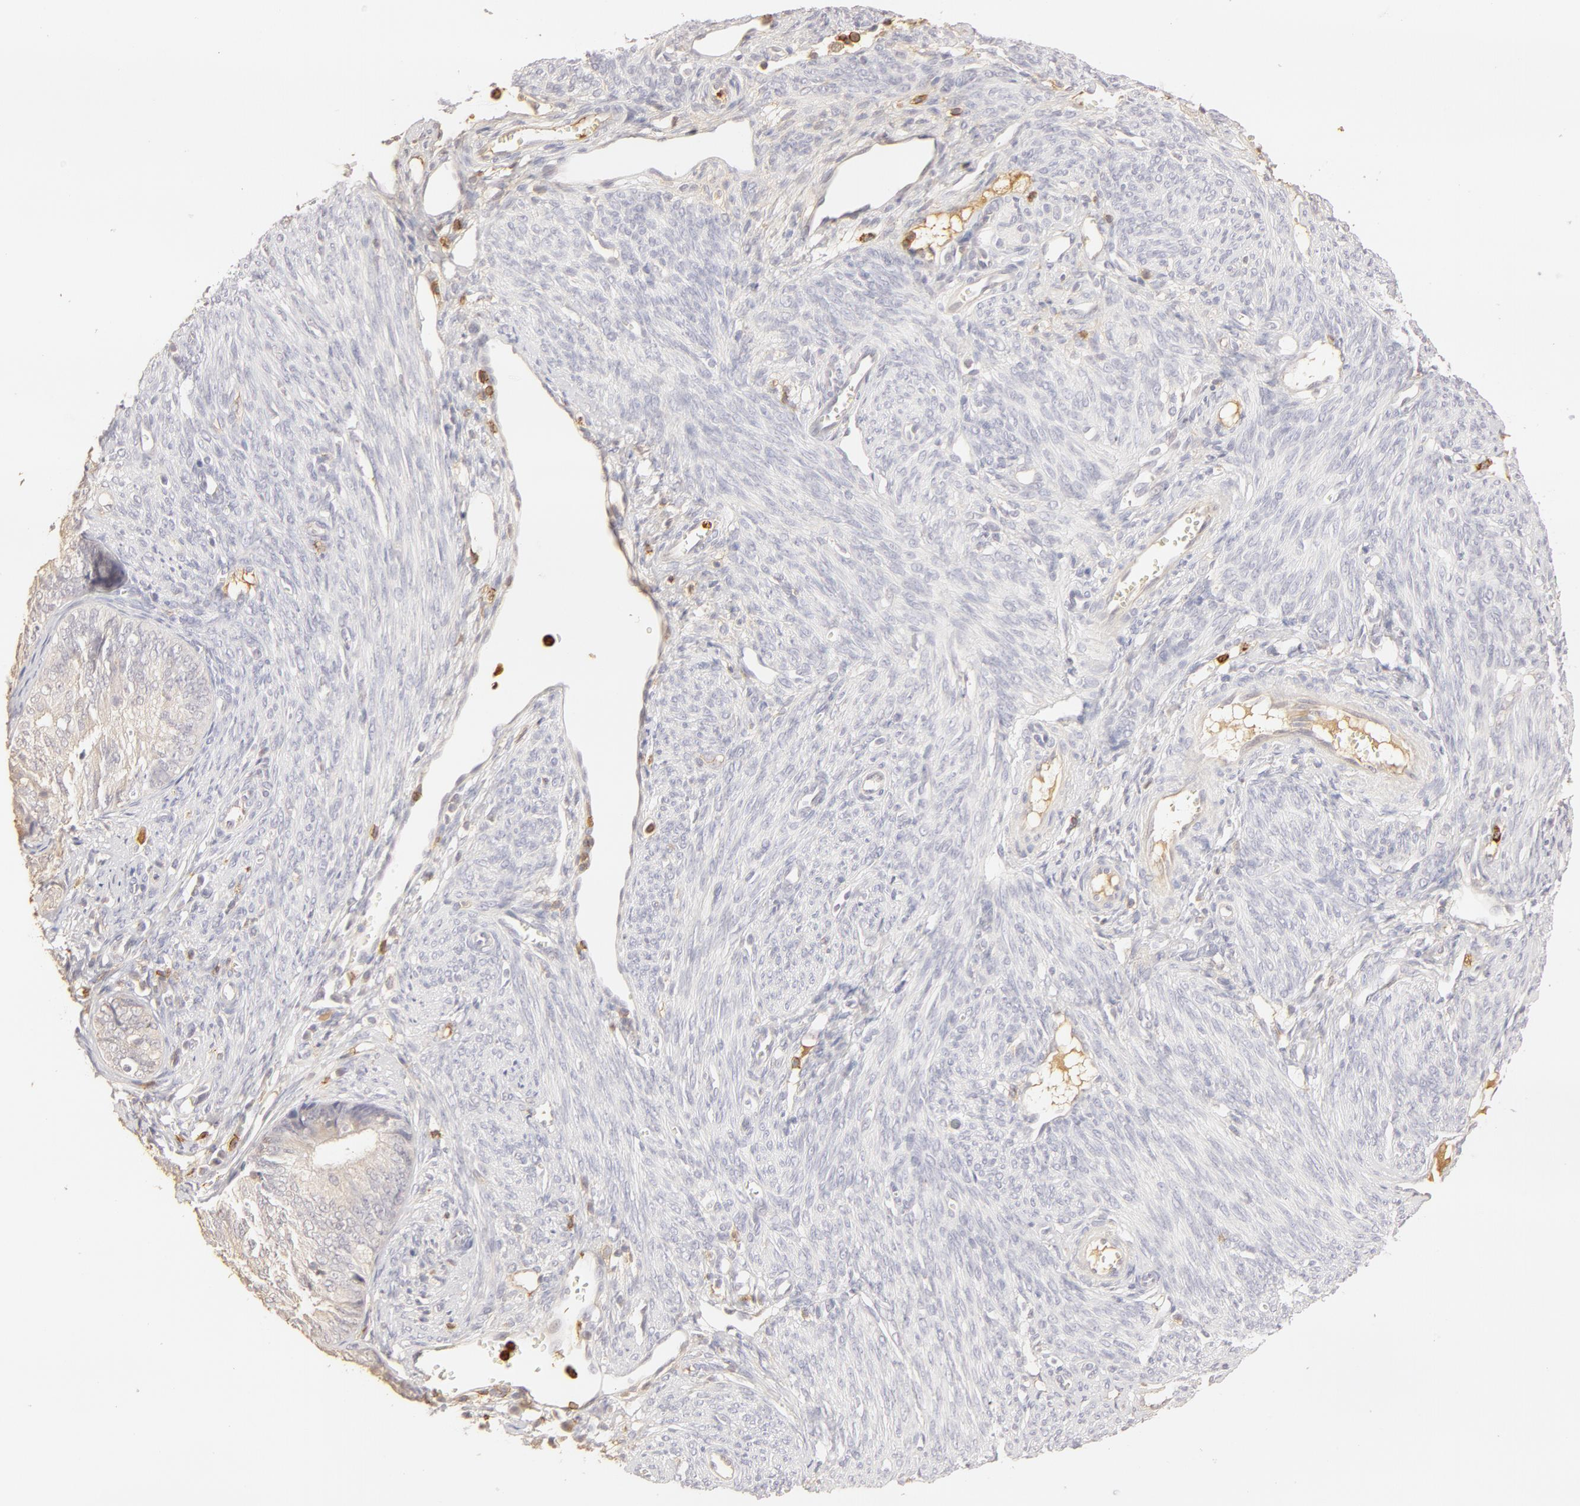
{"staining": {"intensity": "negative", "quantity": "none", "location": "none"}, "tissue": "endometrial cancer", "cell_type": "Tumor cells", "image_type": "cancer", "snomed": [{"axis": "morphology", "description": "Adenocarcinoma, NOS"}, {"axis": "topography", "description": "Endometrium"}], "caption": "A micrograph of human adenocarcinoma (endometrial) is negative for staining in tumor cells.", "gene": "C1R", "patient": {"sex": "female", "age": 66}}